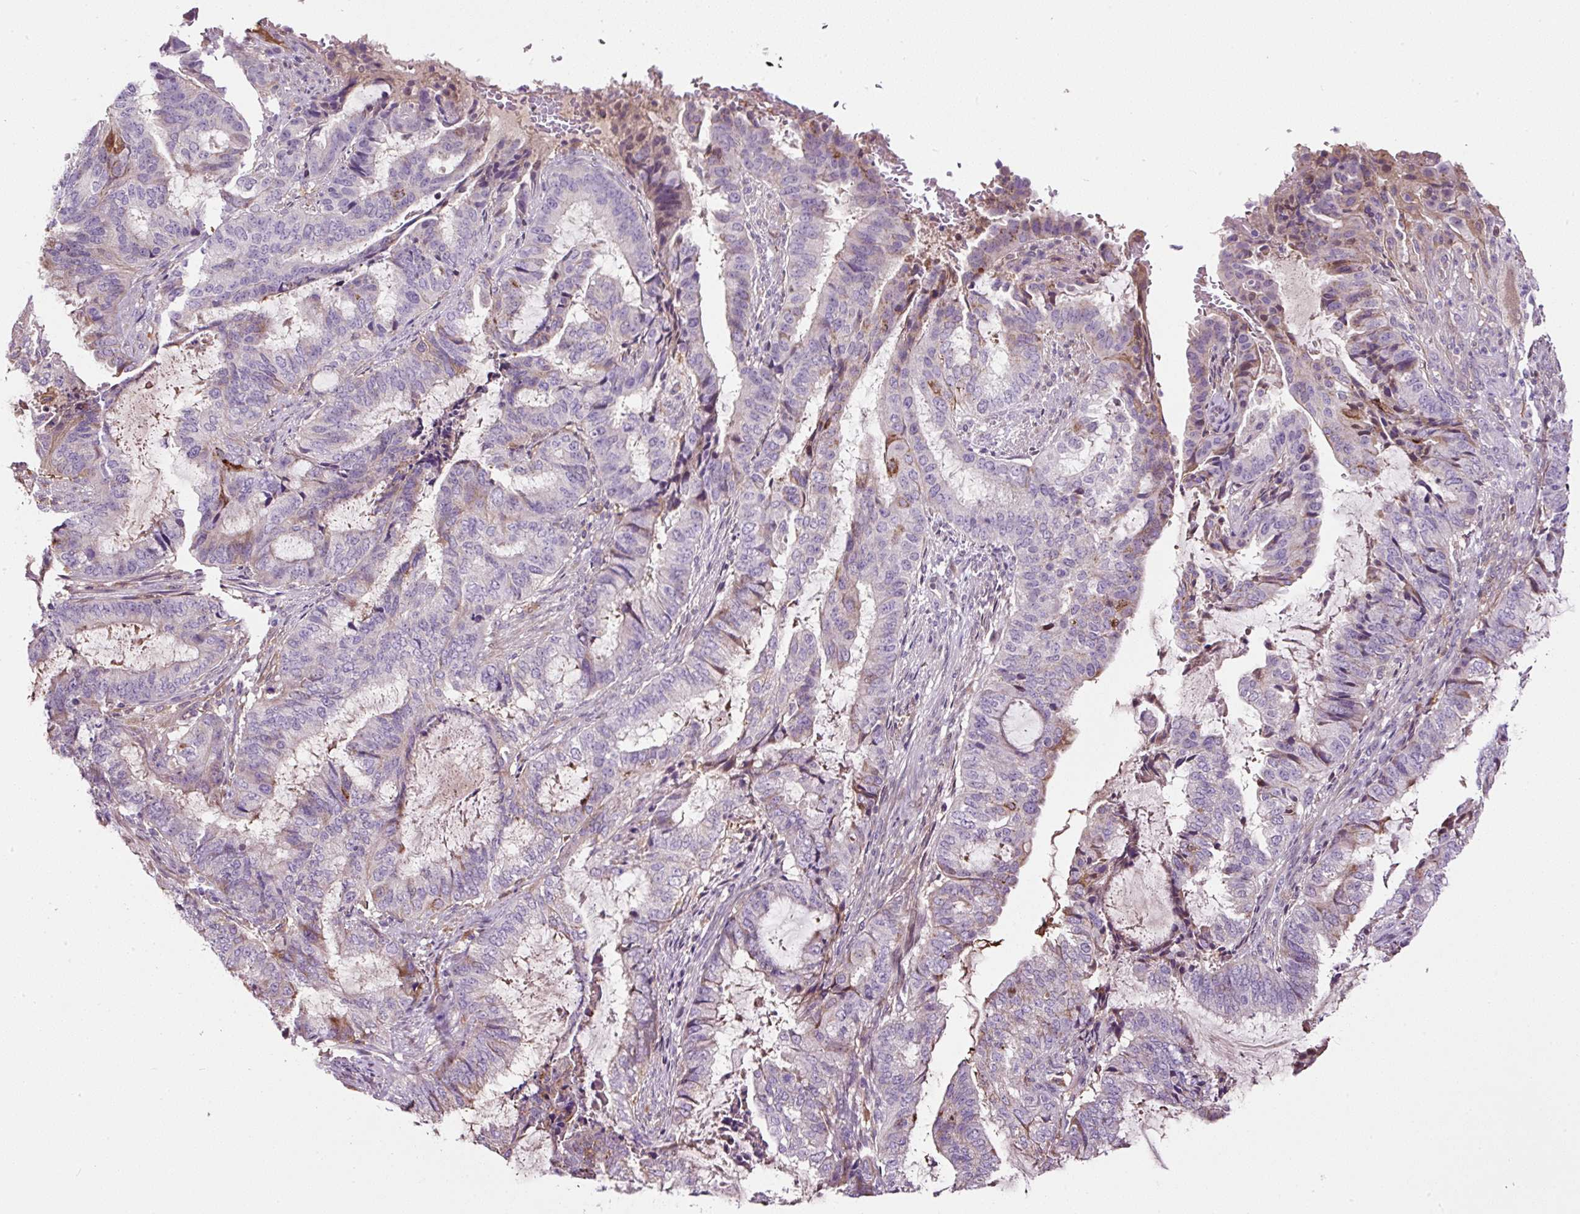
{"staining": {"intensity": "negative", "quantity": "none", "location": "none"}, "tissue": "endometrial cancer", "cell_type": "Tumor cells", "image_type": "cancer", "snomed": [{"axis": "morphology", "description": "Adenocarcinoma, NOS"}, {"axis": "topography", "description": "Endometrium"}], "caption": "Tumor cells are negative for brown protein staining in endometrial cancer (adenocarcinoma).", "gene": "LRRC24", "patient": {"sex": "female", "age": 51}}